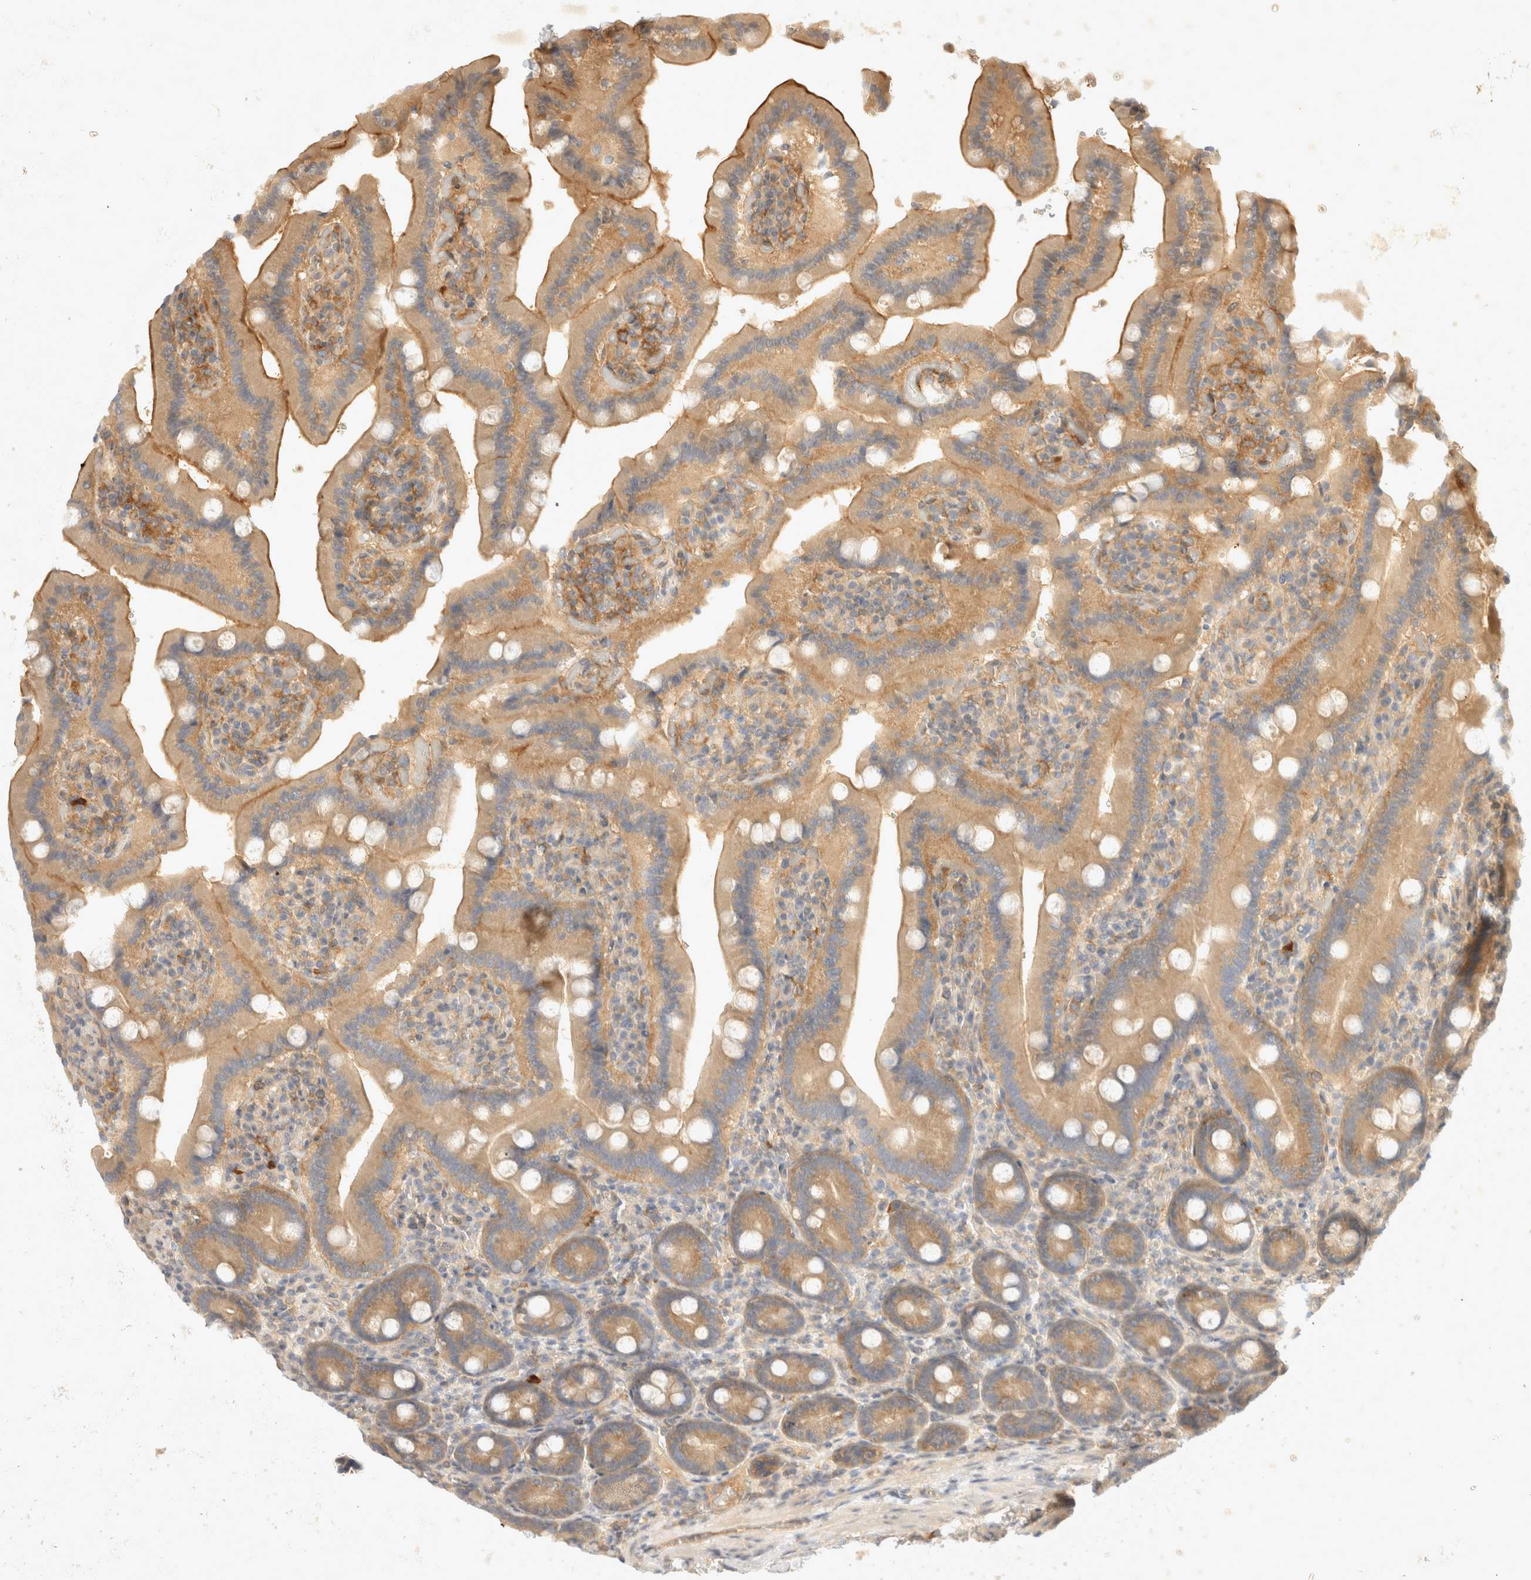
{"staining": {"intensity": "moderate", "quantity": ">75%", "location": "cytoplasmic/membranous"}, "tissue": "duodenum", "cell_type": "Glandular cells", "image_type": "normal", "snomed": [{"axis": "morphology", "description": "Normal tissue, NOS"}, {"axis": "topography", "description": "Duodenum"}], "caption": "Immunohistochemical staining of benign duodenum exhibits >75% levels of moderate cytoplasmic/membranous protein staining in about >75% of glandular cells. (Stains: DAB in brown, nuclei in blue, Microscopy: brightfield microscopy at high magnification).", "gene": "EIF4G3", "patient": {"sex": "female", "age": 62}}